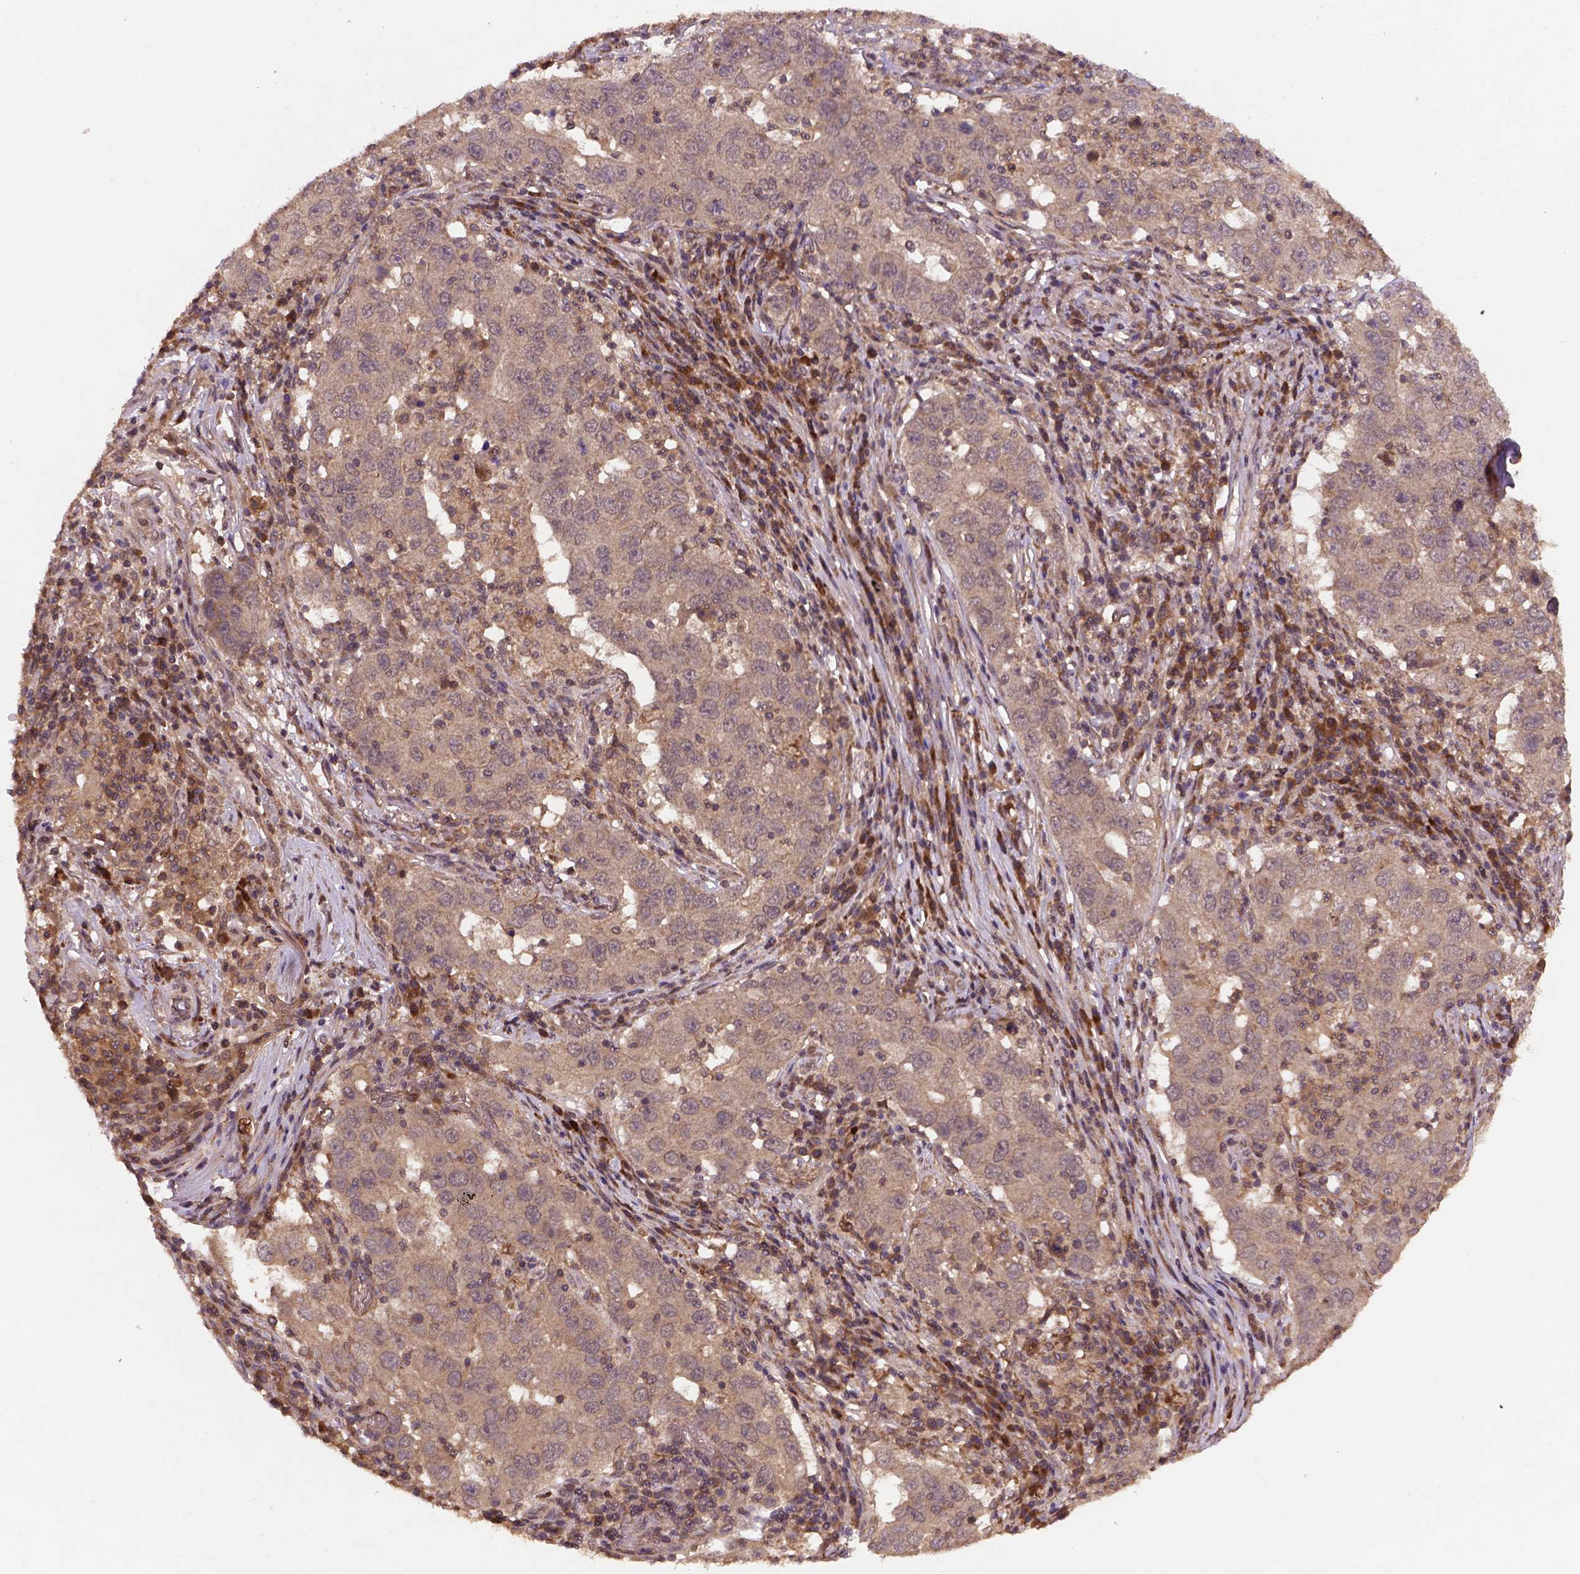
{"staining": {"intensity": "weak", "quantity": "25%-75%", "location": "cytoplasmic/membranous"}, "tissue": "lung cancer", "cell_type": "Tumor cells", "image_type": "cancer", "snomed": [{"axis": "morphology", "description": "Adenocarcinoma, NOS"}, {"axis": "topography", "description": "Lung"}], "caption": "Protein positivity by IHC demonstrates weak cytoplasmic/membranous staining in approximately 25%-75% of tumor cells in lung cancer. (Brightfield microscopy of DAB IHC at high magnification).", "gene": "NIPAL2", "patient": {"sex": "male", "age": 73}}